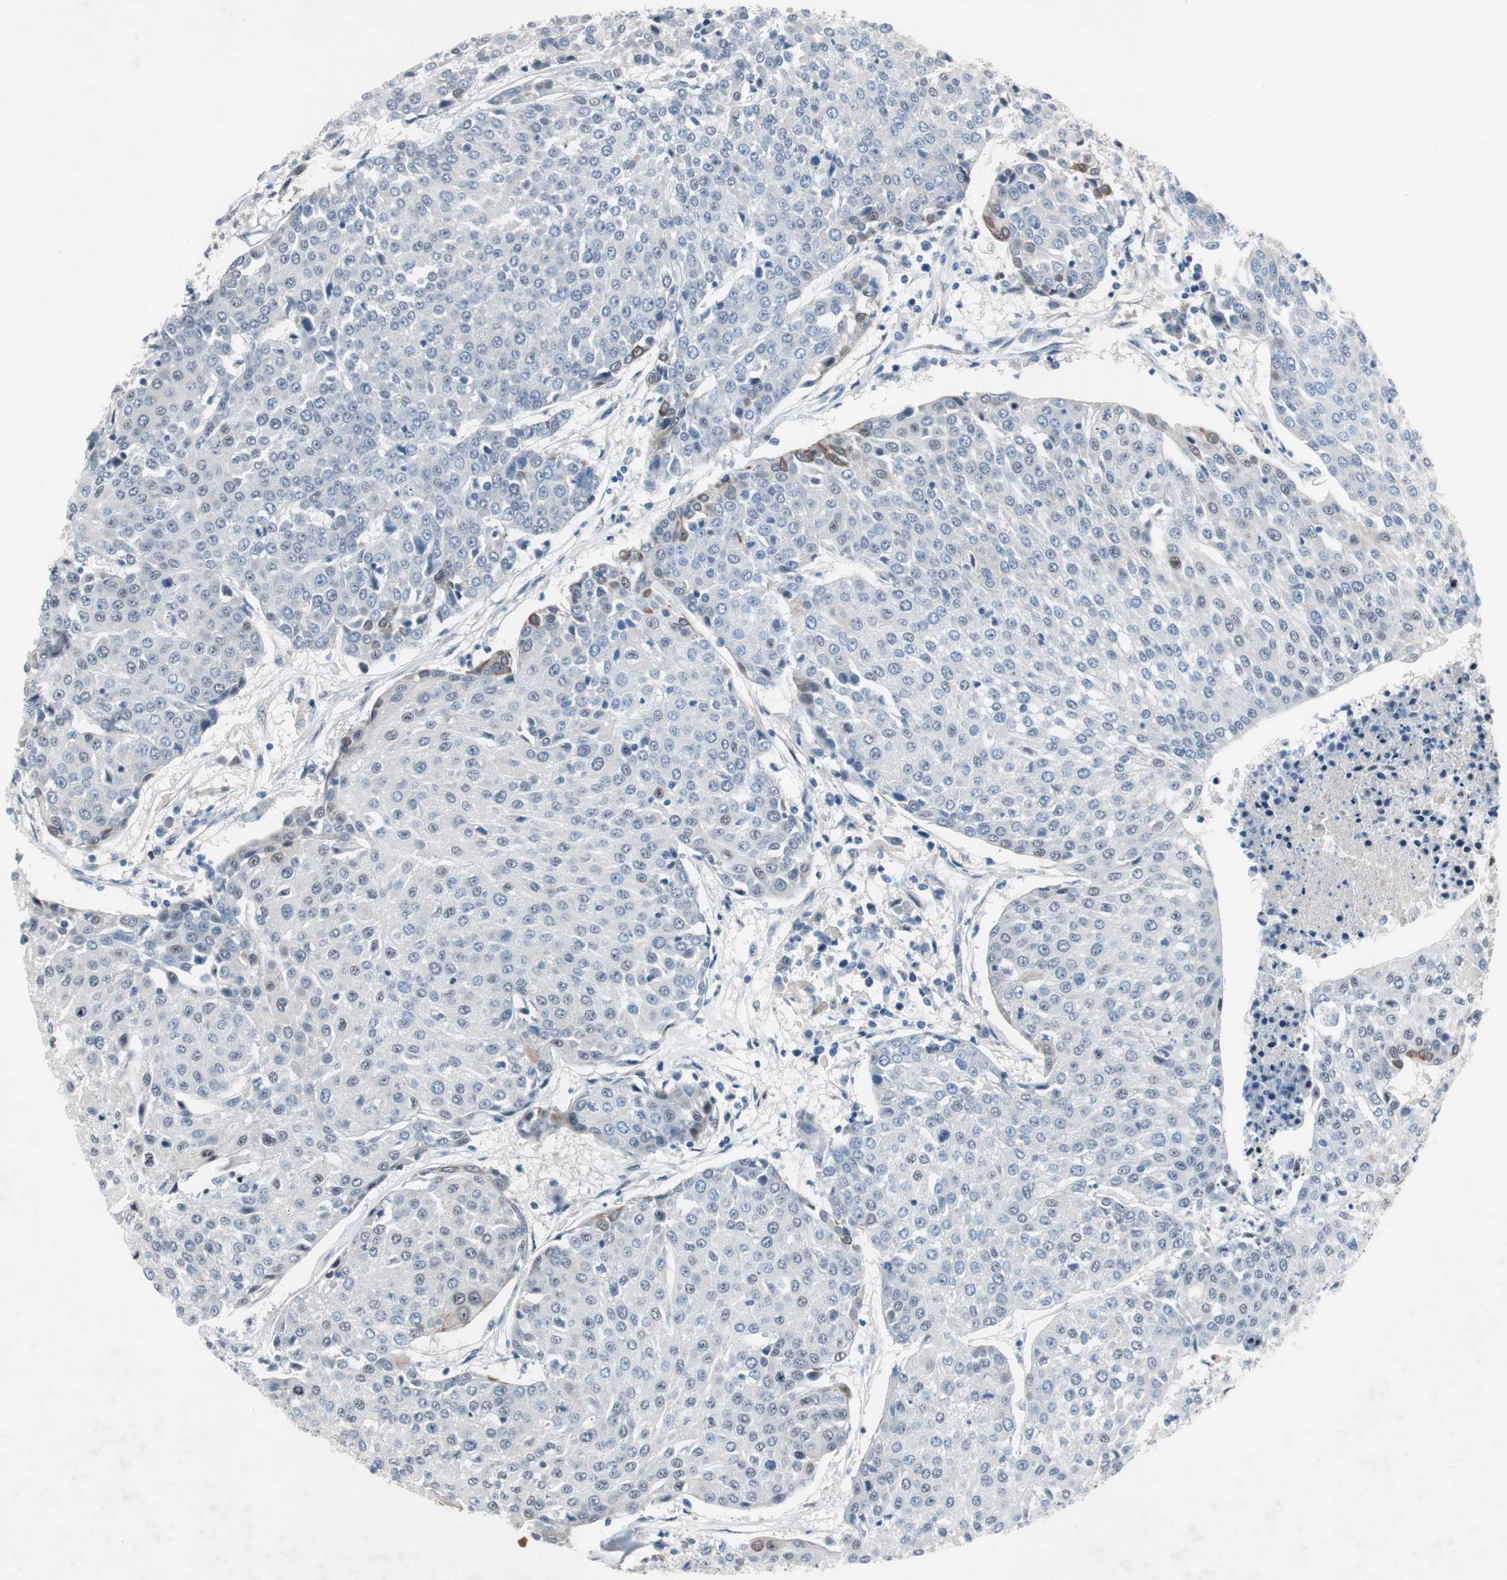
{"staining": {"intensity": "negative", "quantity": "none", "location": "none"}, "tissue": "urothelial cancer", "cell_type": "Tumor cells", "image_type": "cancer", "snomed": [{"axis": "morphology", "description": "Urothelial carcinoma, High grade"}, {"axis": "topography", "description": "Urinary bladder"}], "caption": "Immunohistochemistry (IHC) photomicrograph of neoplastic tissue: human urothelial cancer stained with DAB (3,3'-diaminobenzidine) demonstrates no significant protein expression in tumor cells.", "gene": "SOX7", "patient": {"sex": "female", "age": 85}}